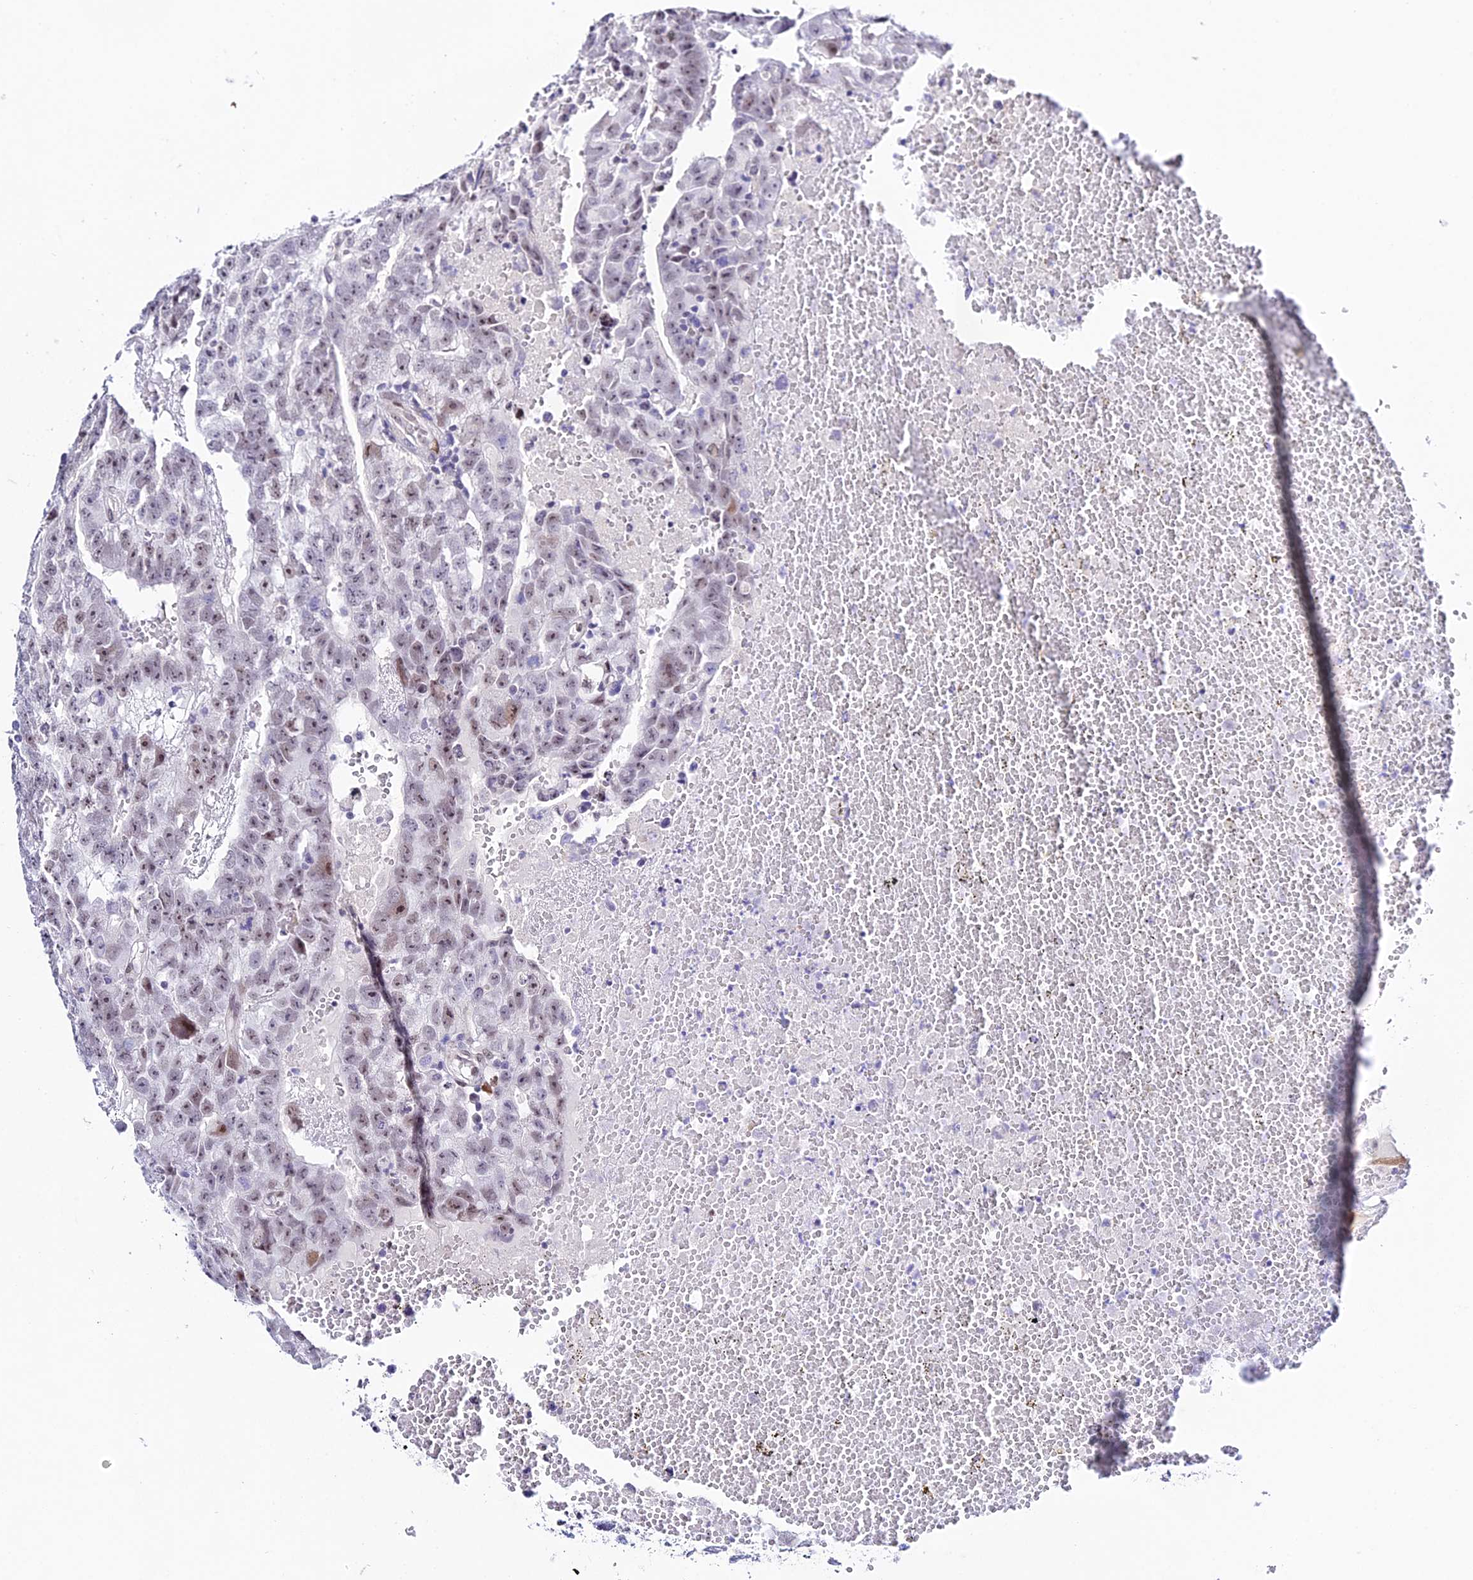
{"staining": {"intensity": "weak", "quantity": "25%-75%", "location": "nuclear"}, "tissue": "testis cancer", "cell_type": "Tumor cells", "image_type": "cancer", "snomed": [{"axis": "morphology", "description": "Carcinoma, Embryonal, NOS"}, {"axis": "topography", "description": "Testis"}], "caption": "Immunohistochemistry (IHC) micrograph of neoplastic tissue: testis embryonal carcinoma stained using IHC demonstrates low levels of weak protein expression localized specifically in the nuclear of tumor cells, appearing as a nuclear brown color.", "gene": "POFUT2", "patient": {"sex": "male", "age": 25}}